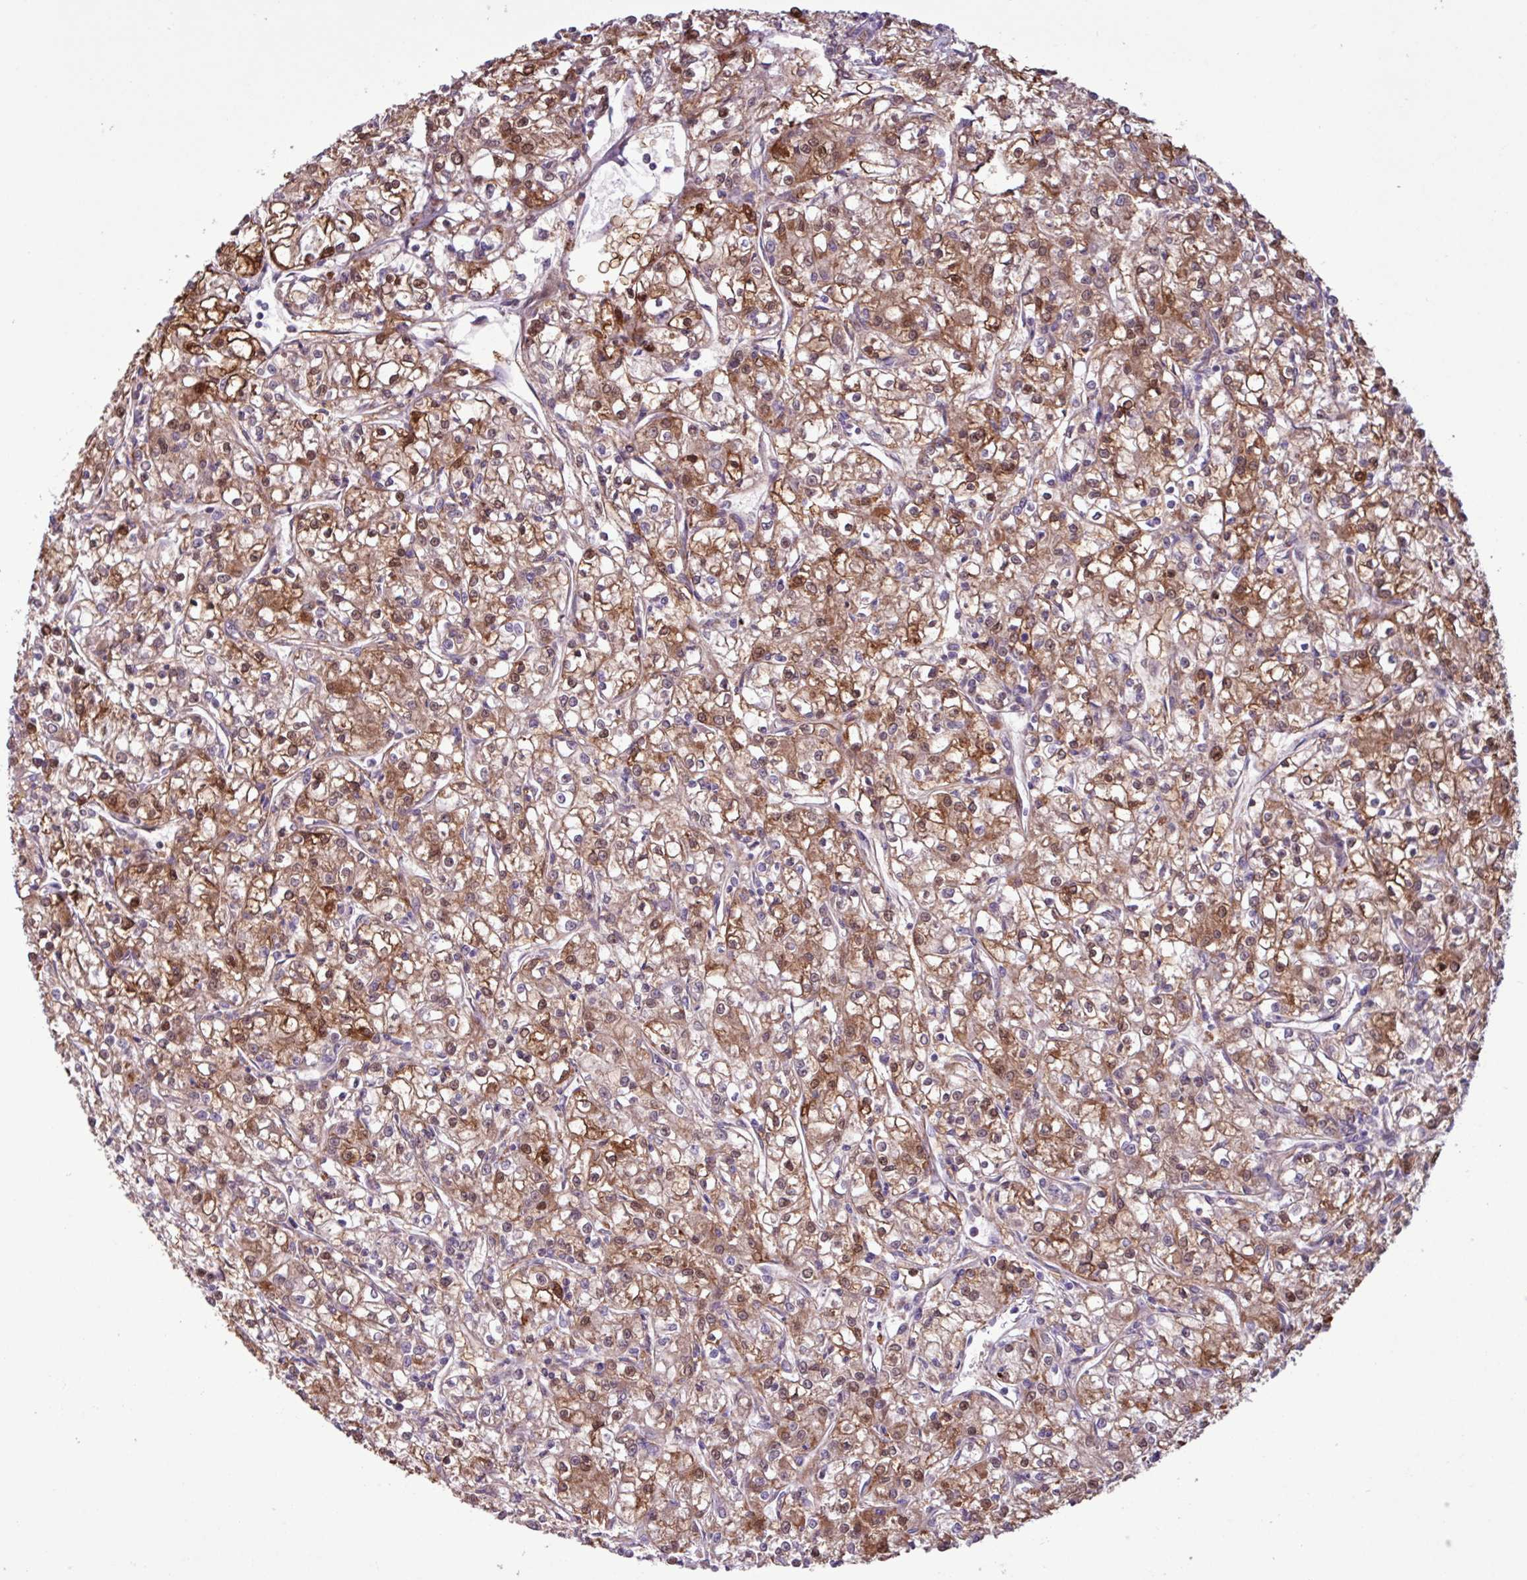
{"staining": {"intensity": "moderate", "quantity": ">75%", "location": "cytoplasmic/membranous,nuclear"}, "tissue": "renal cancer", "cell_type": "Tumor cells", "image_type": "cancer", "snomed": [{"axis": "morphology", "description": "Adenocarcinoma, NOS"}, {"axis": "topography", "description": "Kidney"}], "caption": "Immunohistochemistry micrograph of neoplastic tissue: adenocarcinoma (renal) stained using immunohistochemistry (IHC) displays medium levels of moderate protein expression localized specifically in the cytoplasmic/membranous and nuclear of tumor cells, appearing as a cytoplasmic/membranous and nuclear brown color.", "gene": "PDPR", "patient": {"sex": "female", "age": 59}}